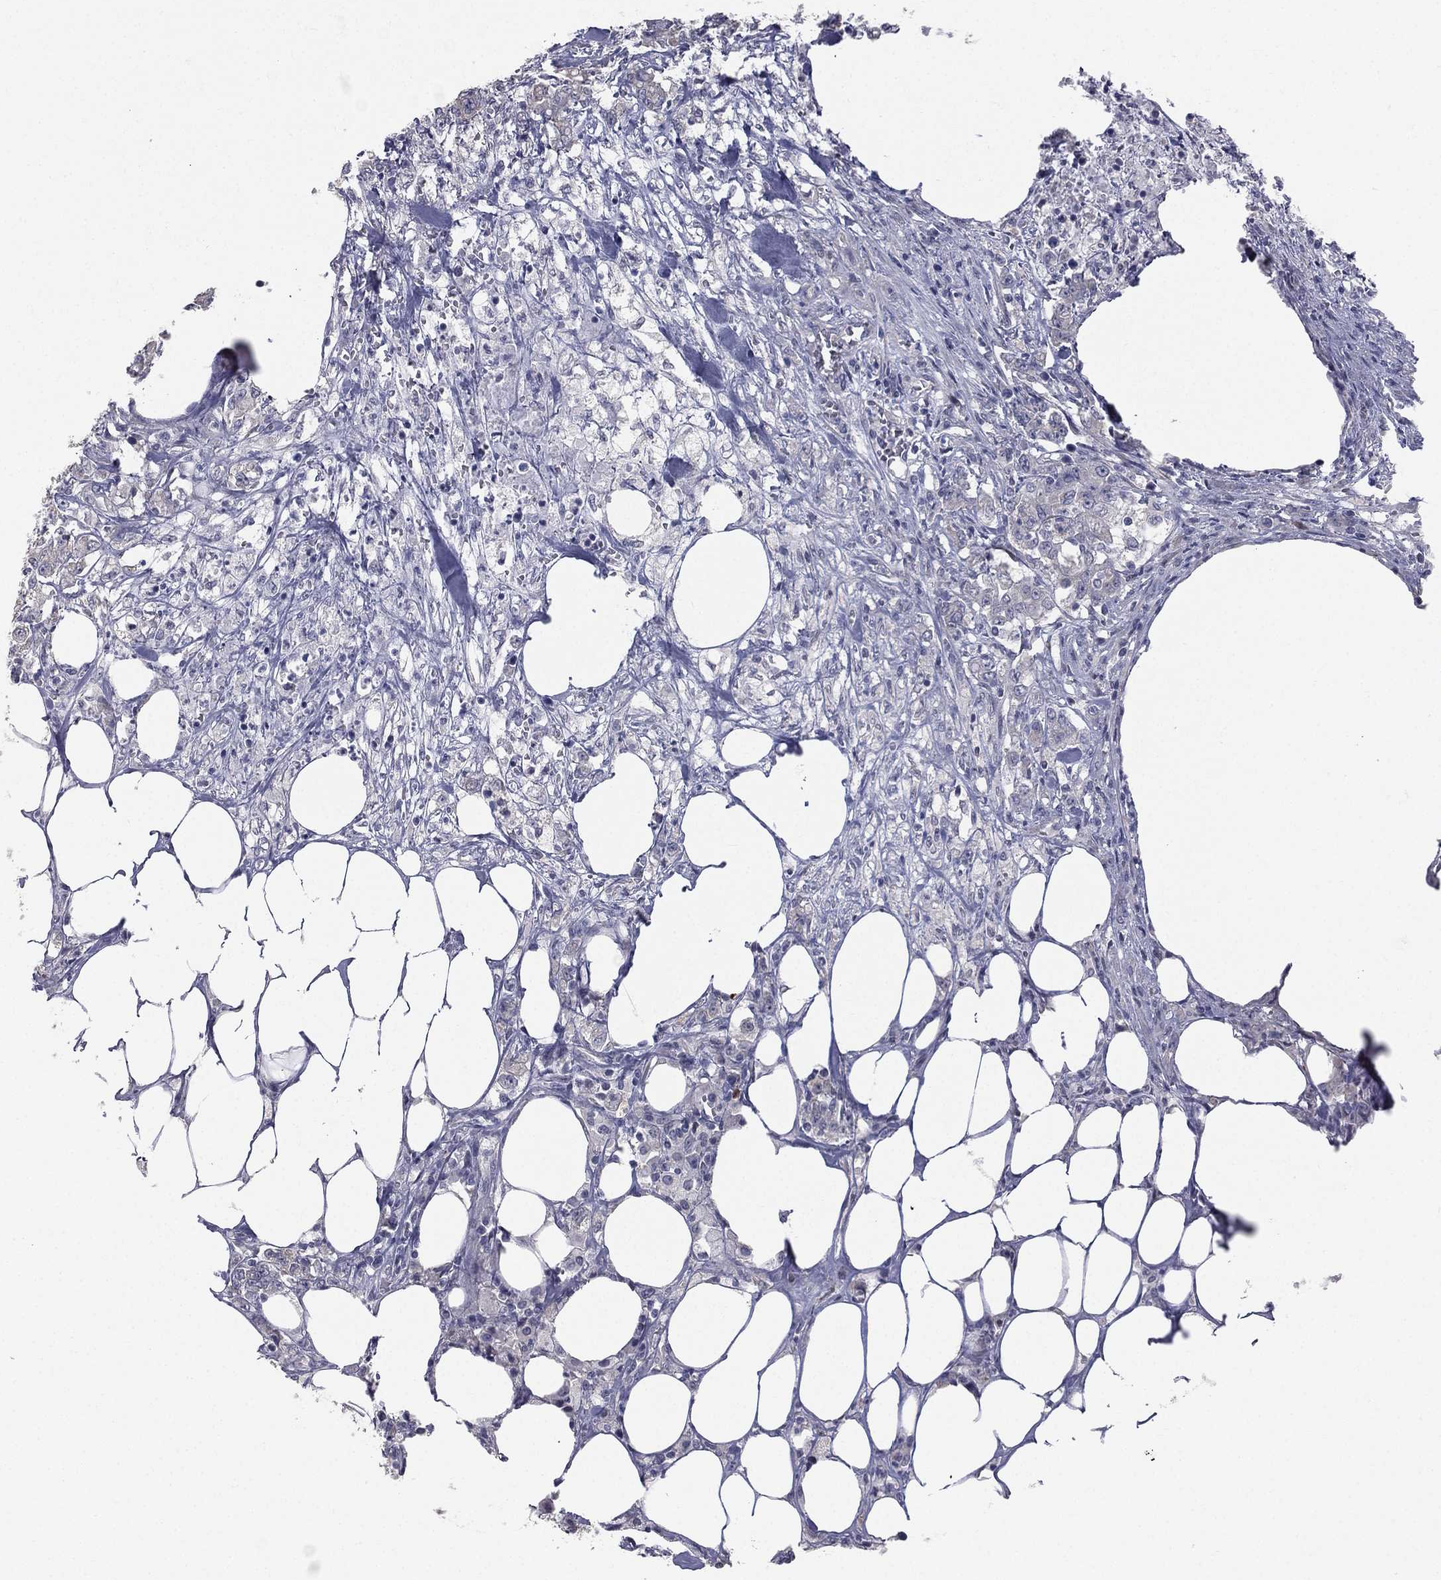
{"staining": {"intensity": "negative", "quantity": "none", "location": "none"}, "tissue": "colorectal cancer", "cell_type": "Tumor cells", "image_type": "cancer", "snomed": [{"axis": "morphology", "description": "Adenocarcinoma, NOS"}, {"axis": "topography", "description": "Colon"}], "caption": "An image of human colorectal cancer (adenocarcinoma) is negative for staining in tumor cells.", "gene": "DMKN", "patient": {"sex": "female", "age": 48}}